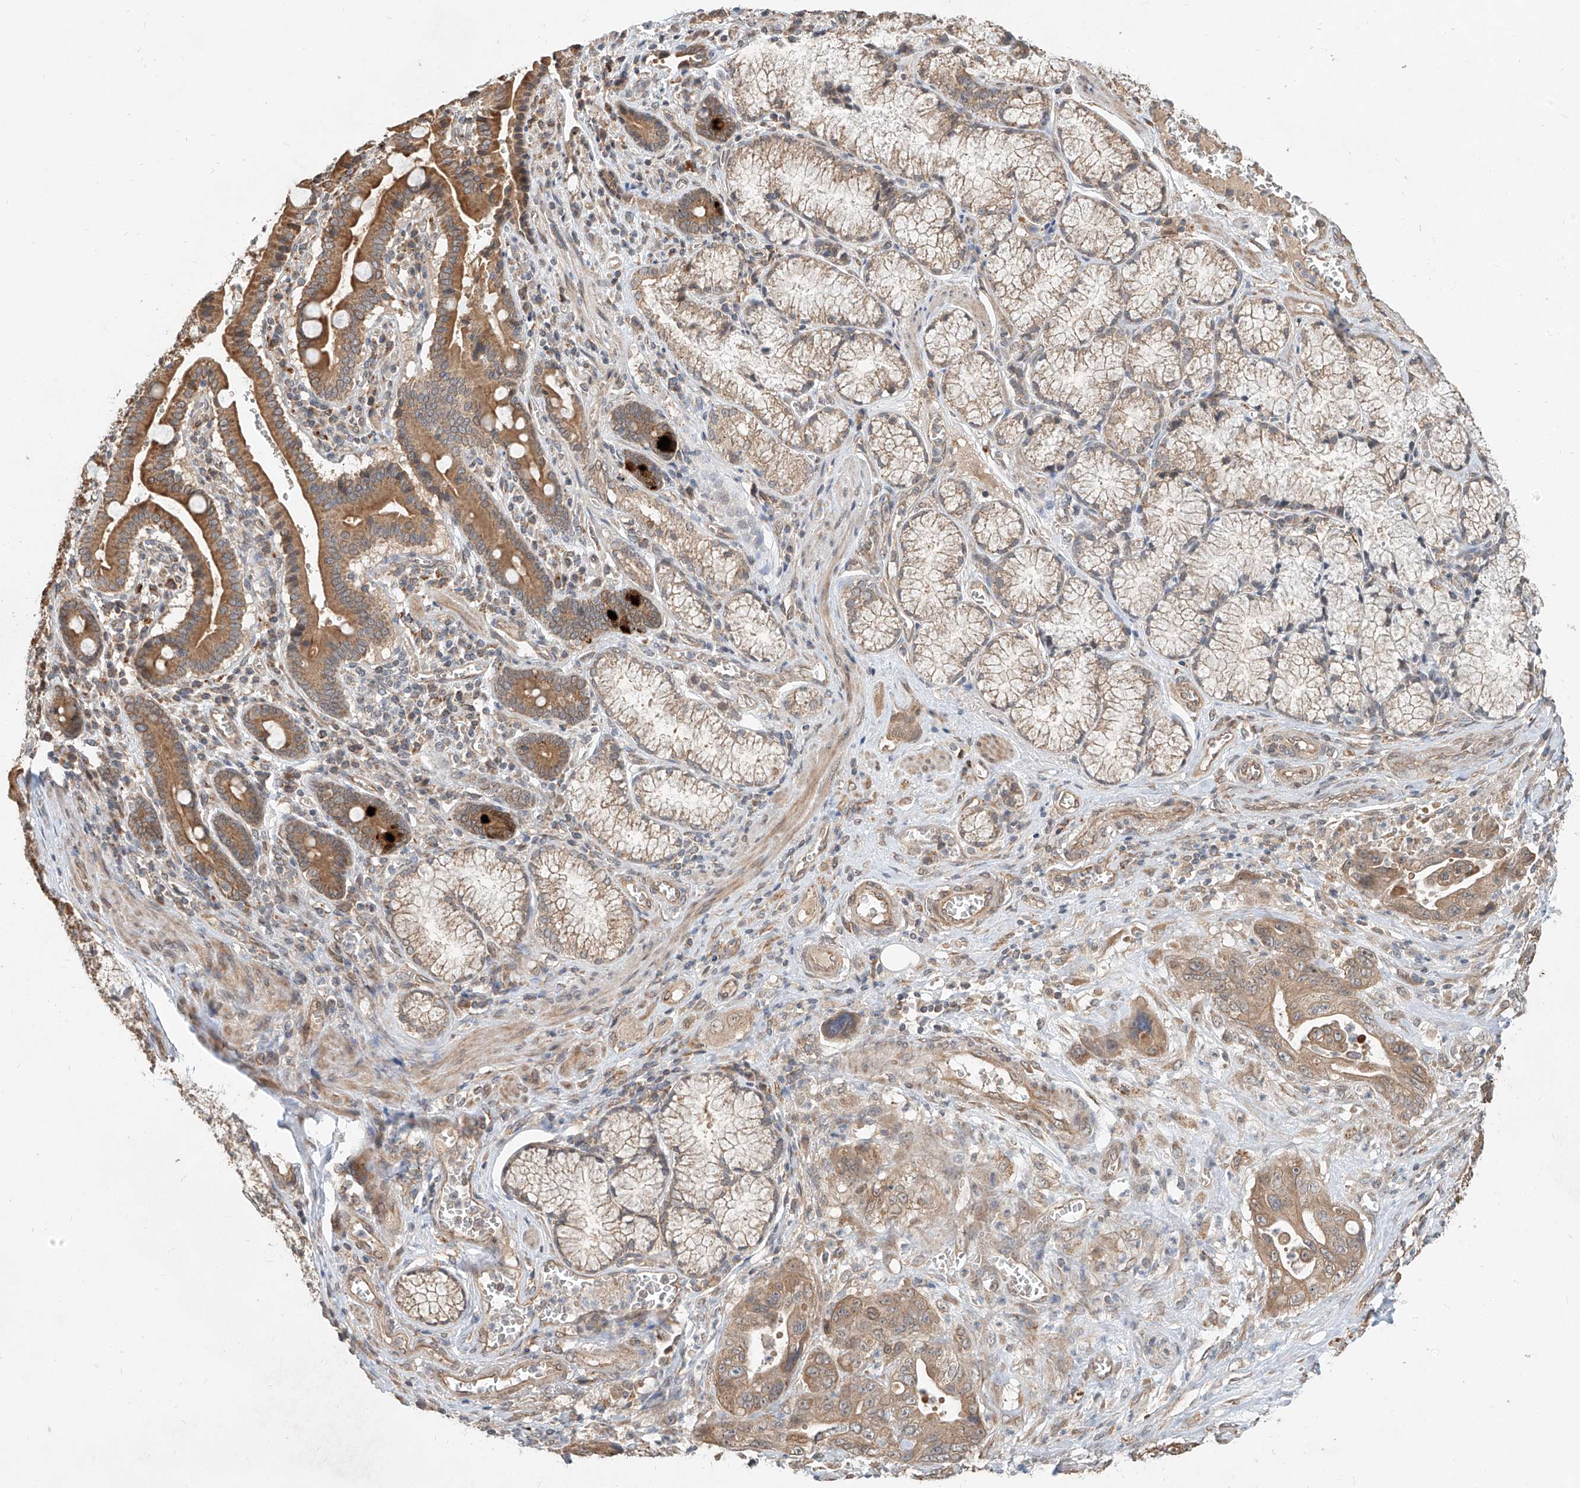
{"staining": {"intensity": "moderate", "quantity": ">75%", "location": "cytoplasmic/membranous"}, "tissue": "pancreatic cancer", "cell_type": "Tumor cells", "image_type": "cancer", "snomed": [{"axis": "morphology", "description": "Adenocarcinoma, NOS"}, {"axis": "topography", "description": "Pancreas"}], "caption": "Immunohistochemistry micrograph of human pancreatic cancer stained for a protein (brown), which displays medium levels of moderate cytoplasmic/membranous positivity in approximately >75% of tumor cells.", "gene": "STX19", "patient": {"sex": "male", "age": 70}}